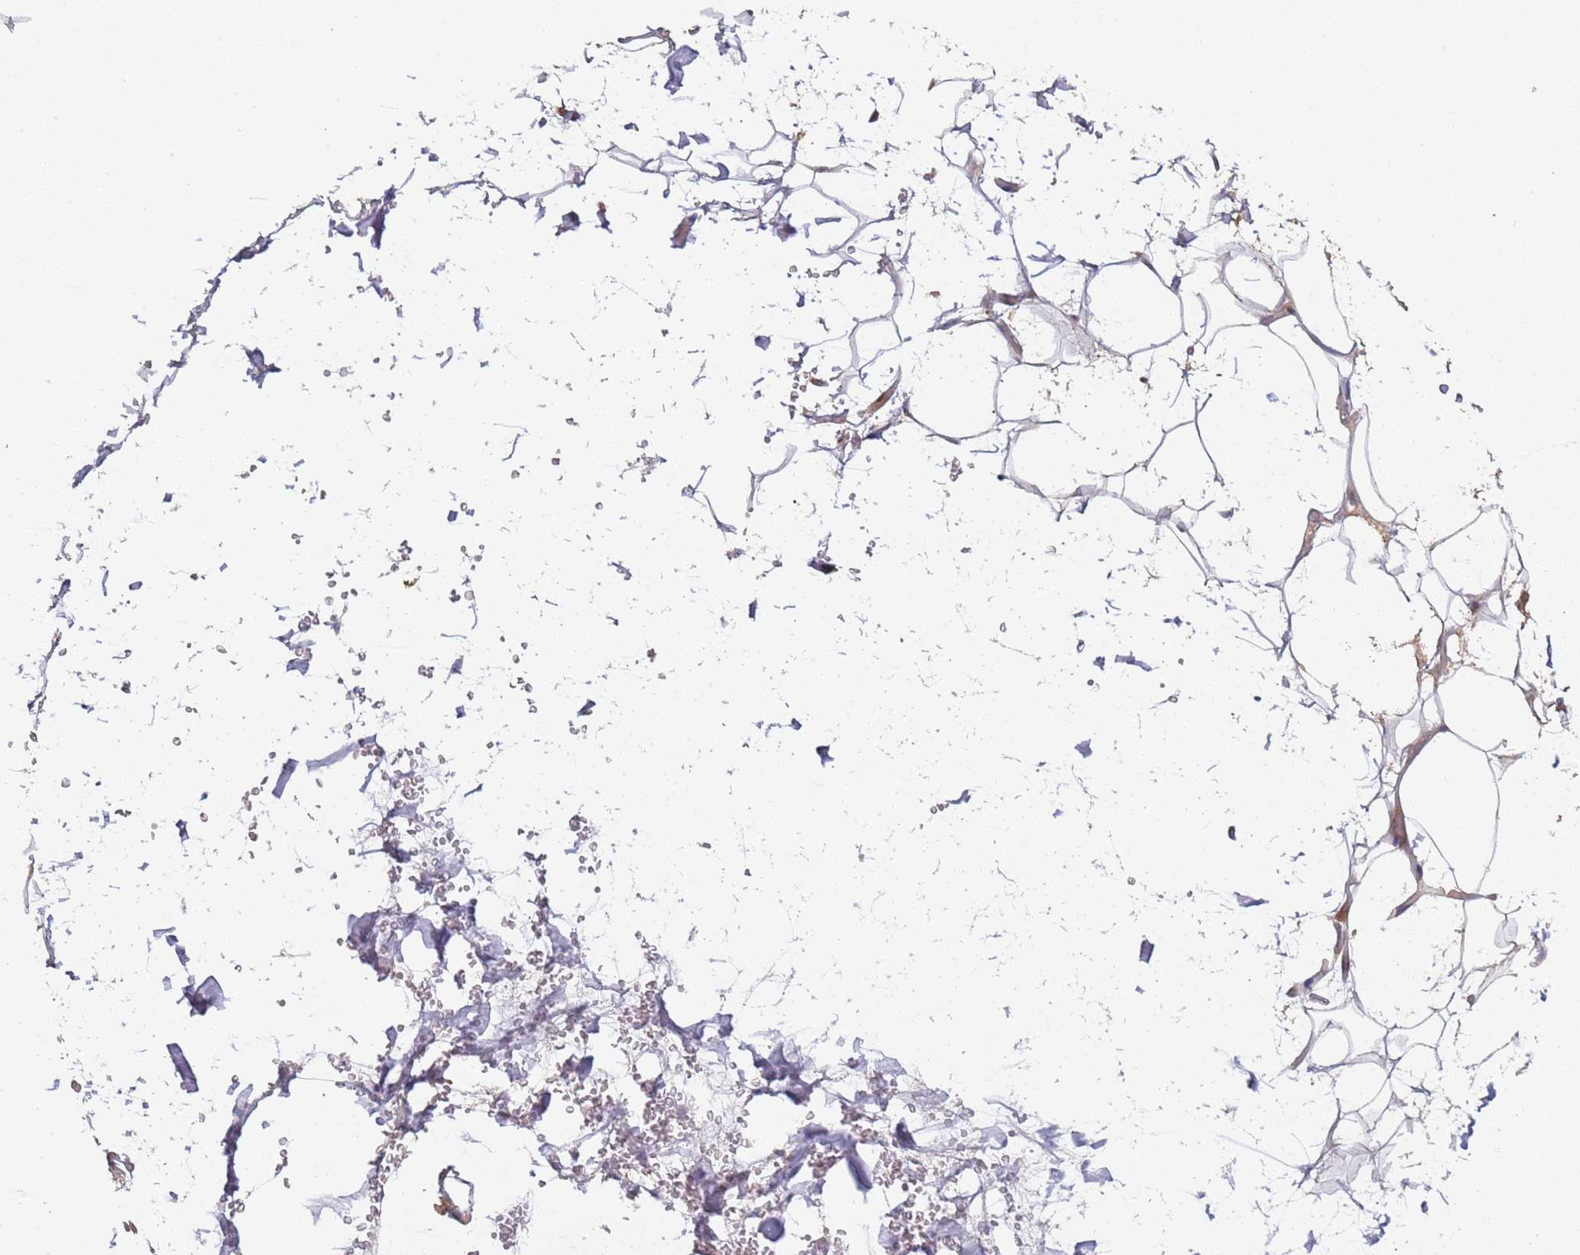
{"staining": {"intensity": "weak", "quantity": ">75%", "location": "cytoplasmic/membranous"}, "tissue": "adipose tissue", "cell_type": "Adipocytes", "image_type": "normal", "snomed": [{"axis": "morphology", "description": "Normal tissue, NOS"}, {"axis": "topography", "description": "Breast"}], "caption": "This histopathology image demonstrates unremarkable adipose tissue stained with IHC to label a protein in brown. The cytoplasmic/membranous of adipocytes show weak positivity for the protein. Nuclei are counter-stained blue.", "gene": "KANSL1L", "patient": {"sex": "female", "age": 26}}